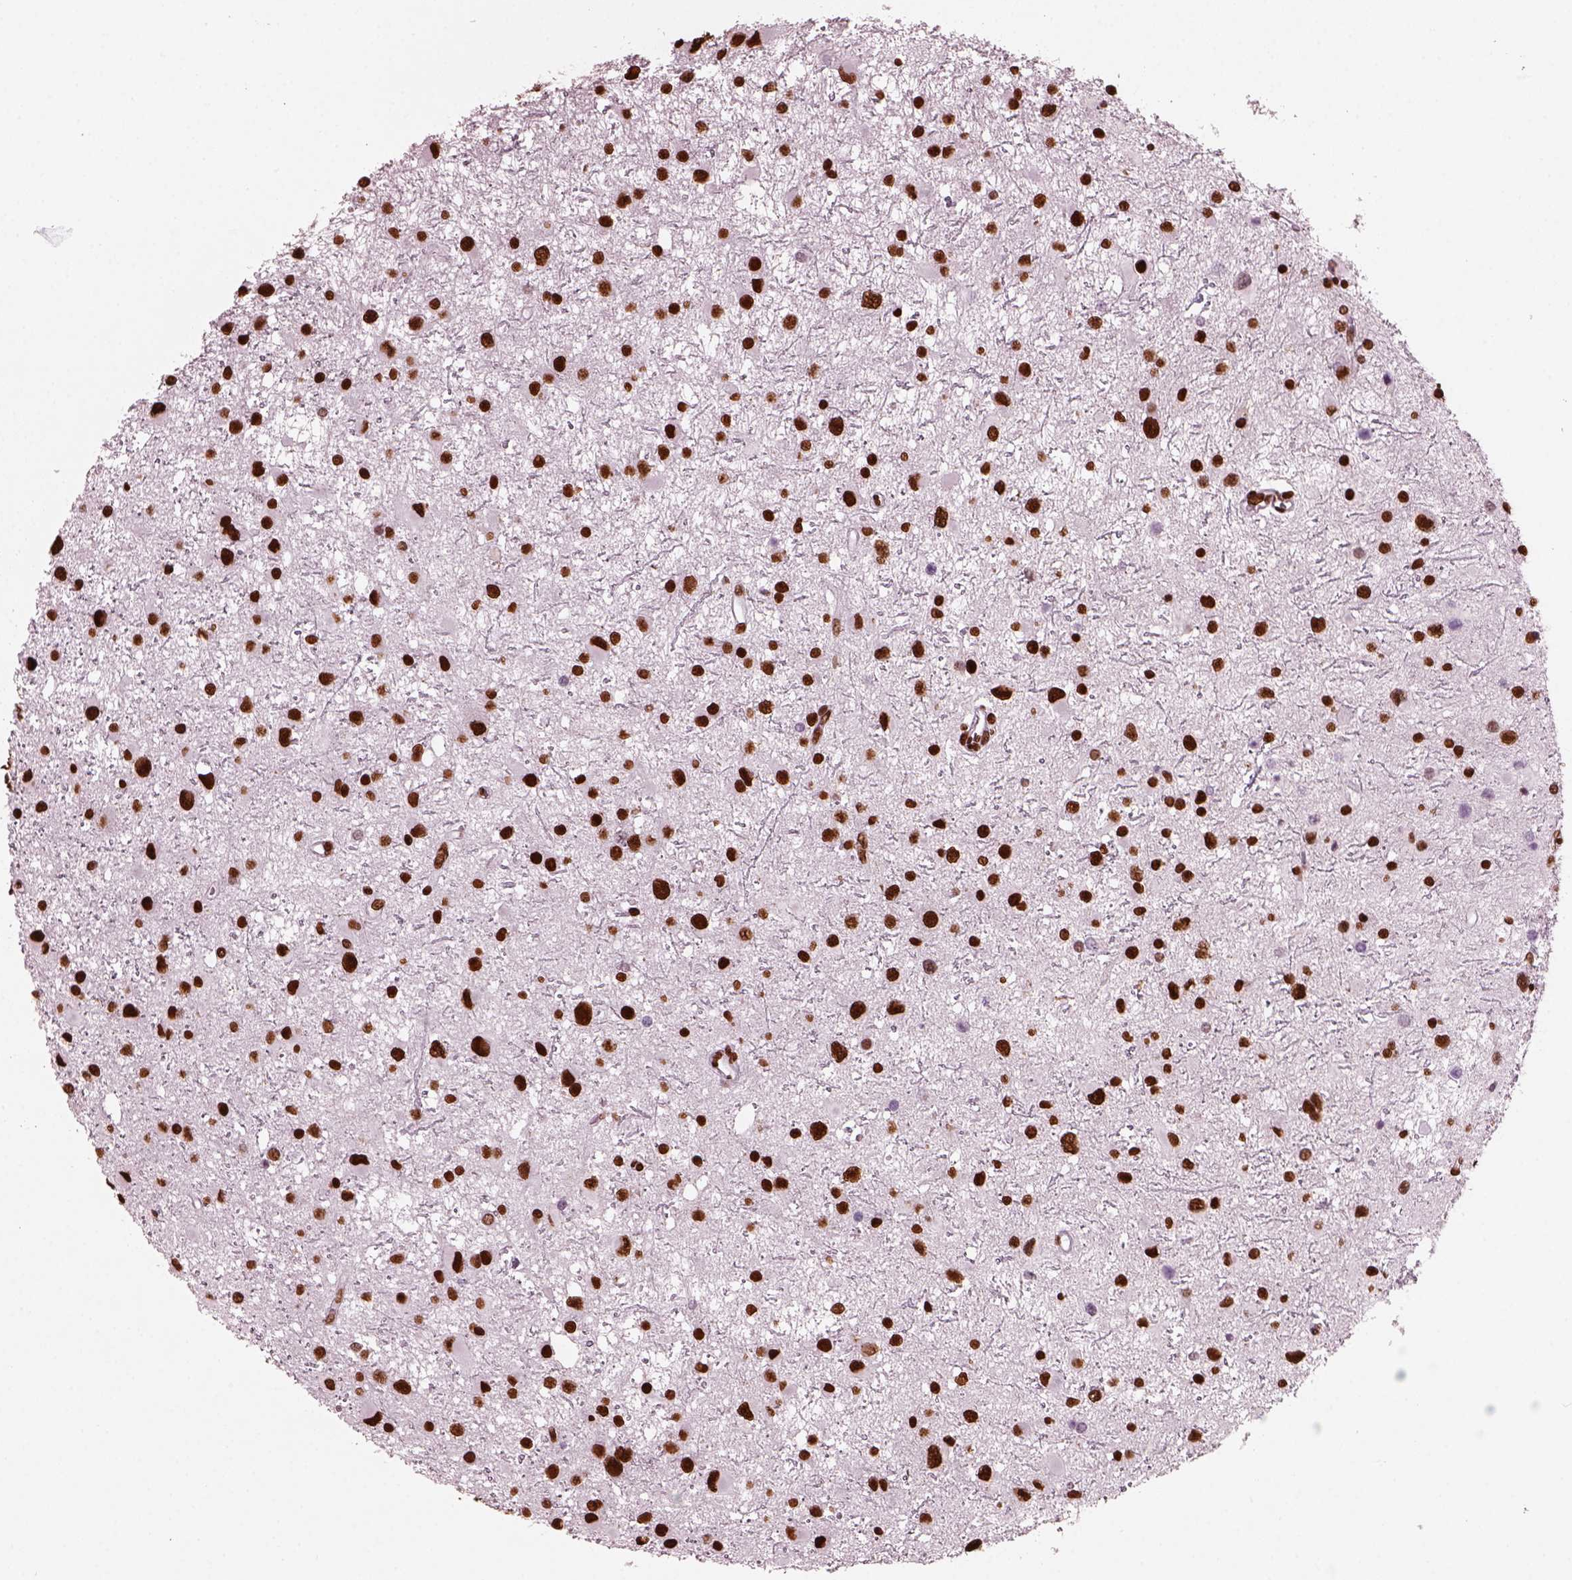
{"staining": {"intensity": "strong", "quantity": ">75%", "location": "nuclear"}, "tissue": "glioma", "cell_type": "Tumor cells", "image_type": "cancer", "snomed": [{"axis": "morphology", "description": "Glioma, malignant, Low grade"}, {"axis": "topography", "description": "Brain"}], "caption": "Immunohistochemical staining of human low-grade glioma (malignant) demonstrates high levels of strong nuclear staining in about >75% of tumor cells.", "gene": "CBFA2T3", "patient": {"sex": "female", "age": 32}}